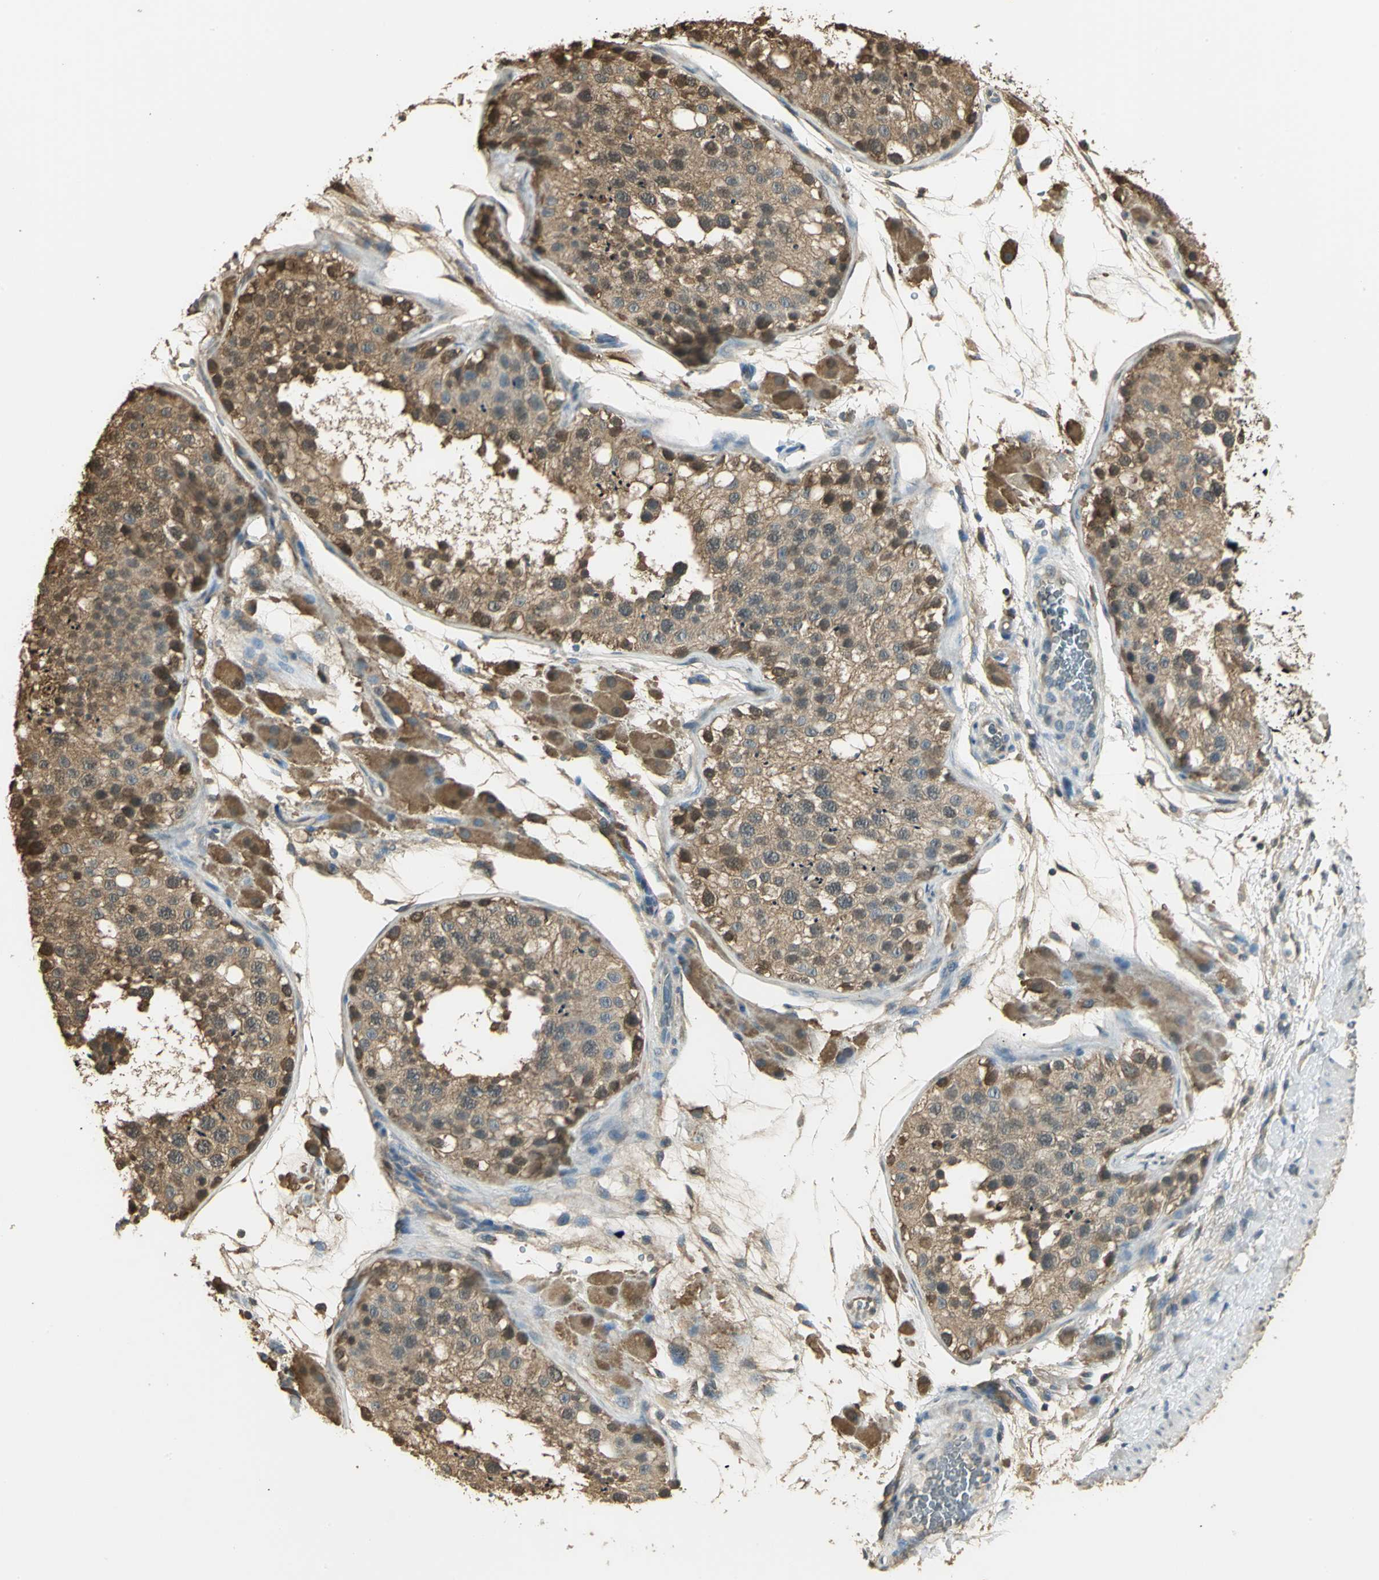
{"staining": {"intensity": "moderate", "quantity": ">75%", "location": "cytoplasmic/membranous,nuclear"}, "tissue": "testis", "cell_type": "Cells in seminiferous ducts", "image_type": "normal", "snomed": [{"axis": "morphology", "description": "Normal tissue, NOS"}, {"axis": "topography", "description": "Testis"}], "caption": "Testis was stained to show a protein in brown. There is medium levels of moderate cytoplasmic/membranous,nuclear expression in about >75% of cells in seminiferous ducts. The protein of interest is stained brown, and the nuclei are stained in blue (DAB IHC with brightfield microscopy, high magnification).", "gene": "PARK7", "patient": {"sex": "male", "age": 26}}